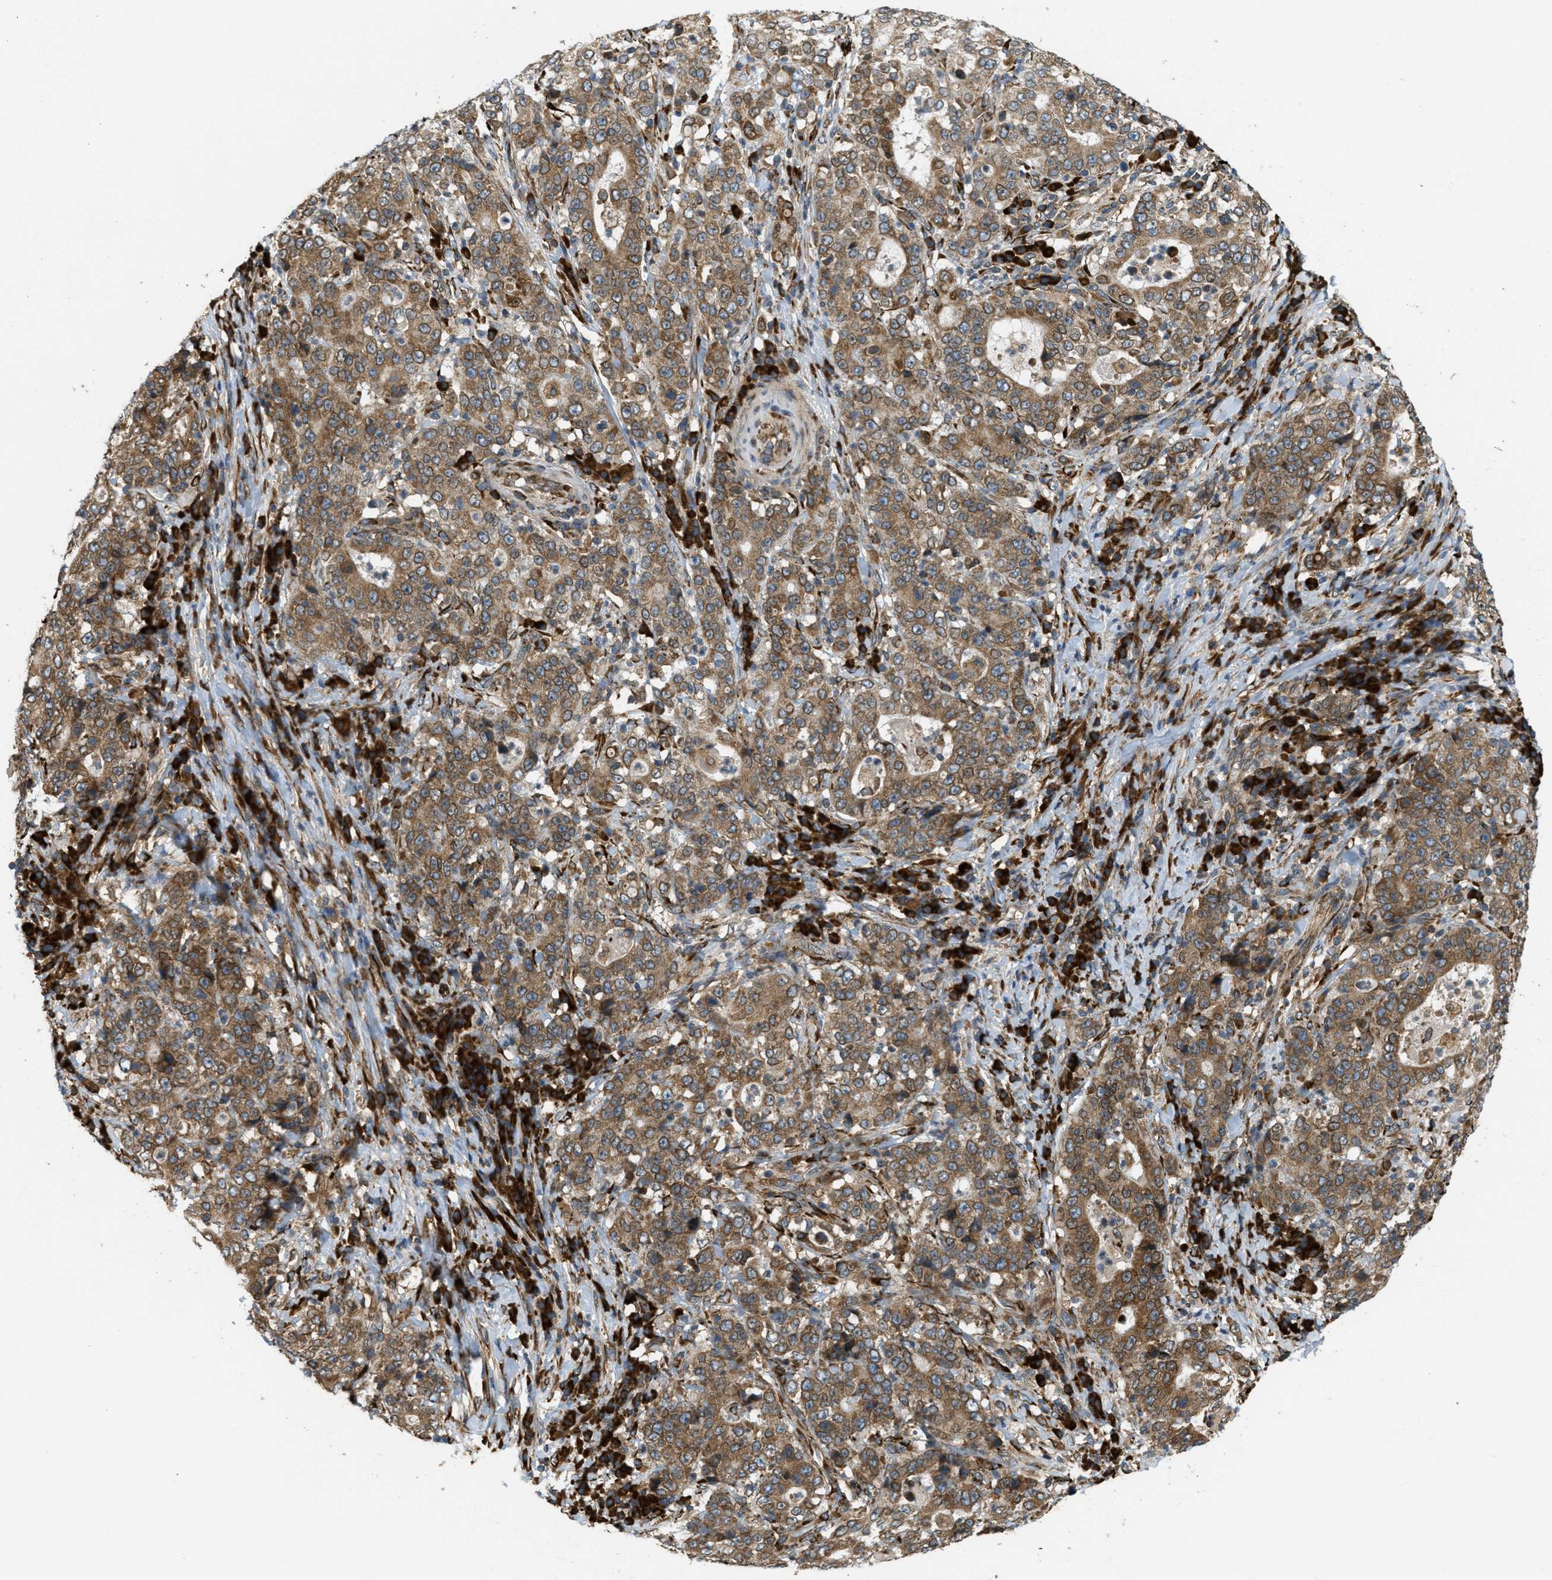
{"staining": {"intensity": "moderate", "quantity": ">75%", "location": "cytoplasmic/membranous"}, "tissue": "stomach cancer", "cell_type": "Tumor cells", "image_type": "cancer", "snomed": [{"axis": "morphology", "description": "Normal tissue, NOS"}, {"axis": "morphology", "description": "Adenocarcinoma, NOS"}, {"axis": "topography", "description": "Stomach, upper"}, {"axis": "topography", "description": "Stomach"}], "caption": "Stomach adenocarcinoma was stained to show a protein in brown. There is medium levels of moderate cytoplasmic/membranous staining in approximately >75% of tumor cells.", "gene": "PCDH18", "patient": {"sex": "male", "age": 59}}